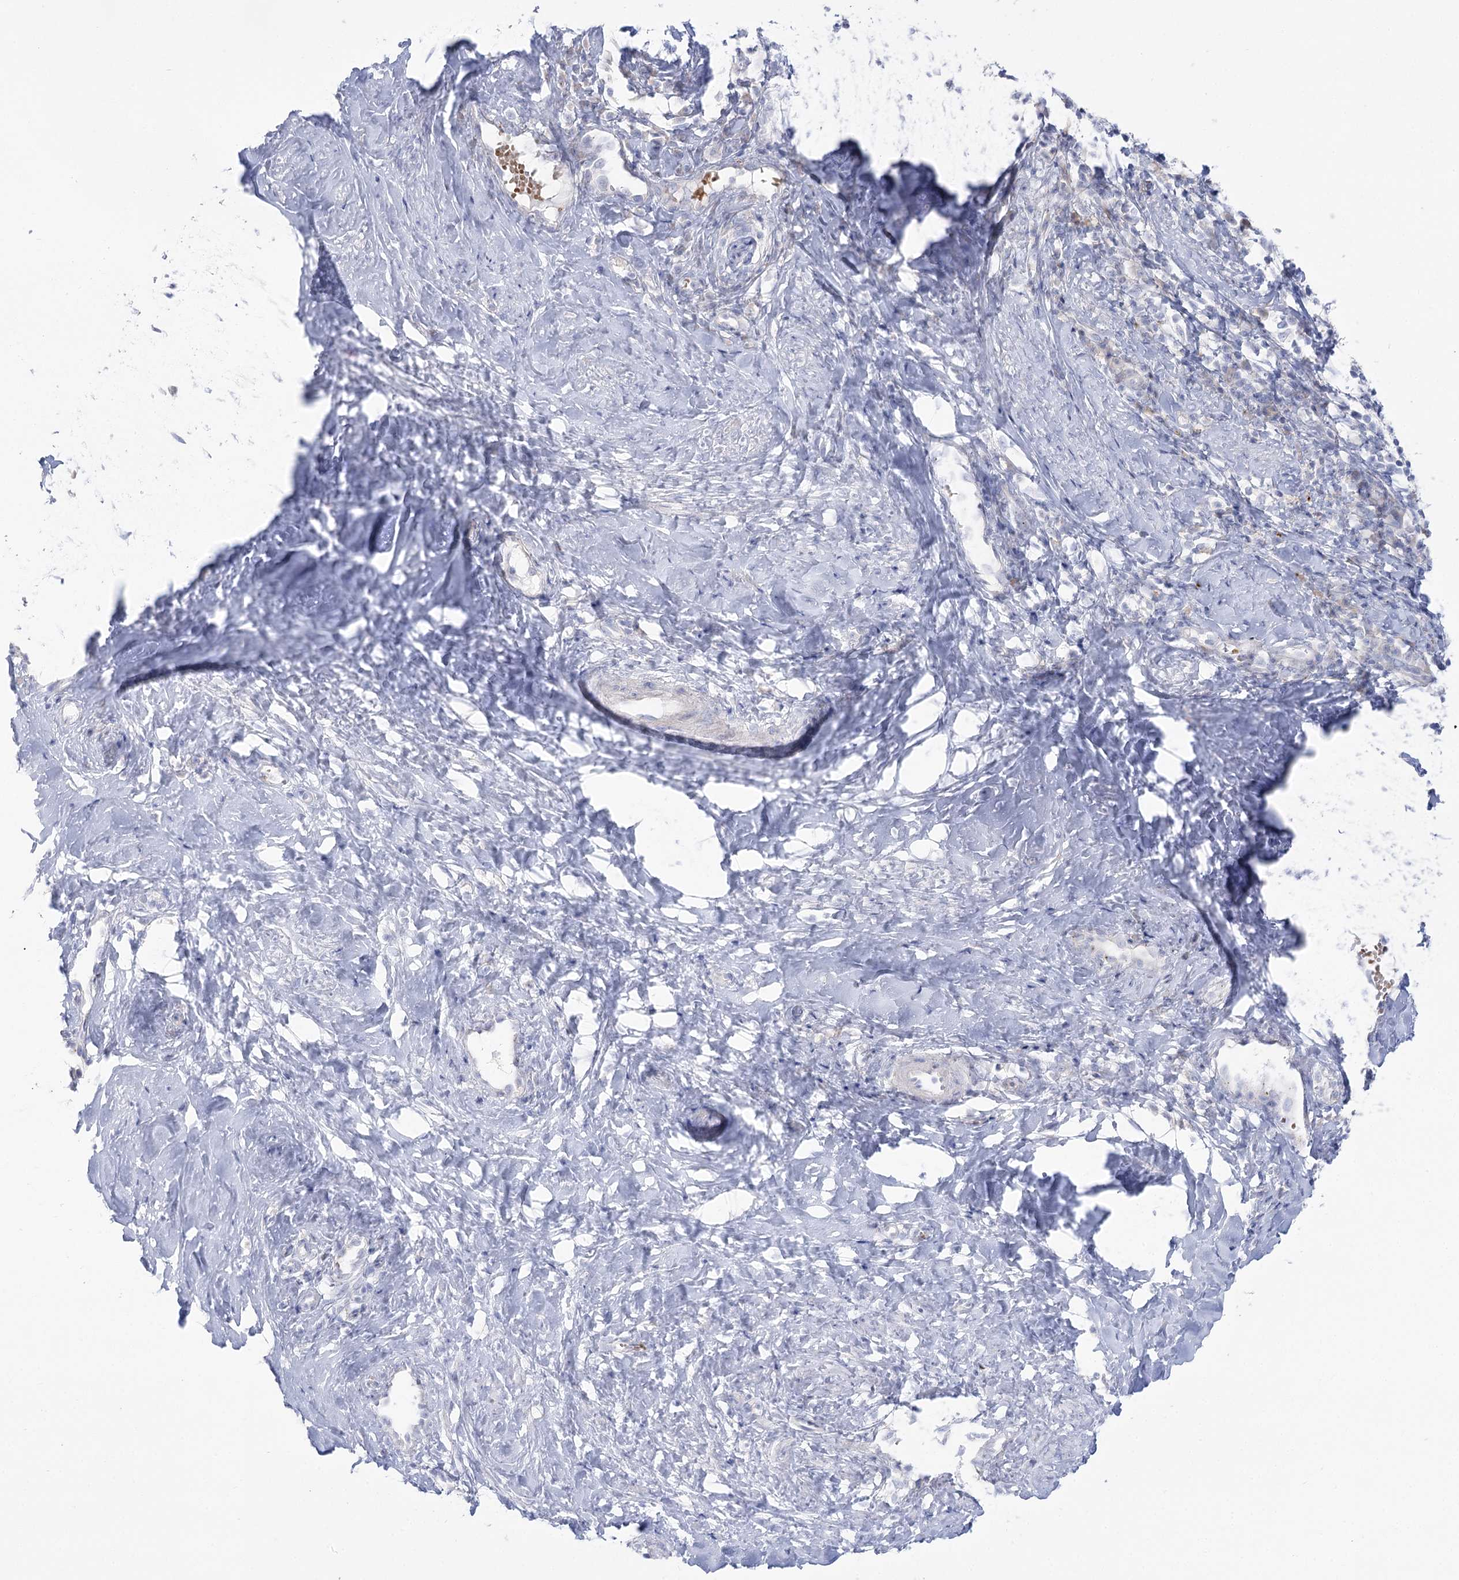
{"staining": {"intensity": "negative", "quantity": "none", "location": "none"}, "tissue": "cervical cancer", "cell_type": "Tumor cells", "image_type": "cancer", "snomed": [{"axis": "morphology", "description": "Squamous cell carcinoma, NOS"}, {"axis": "topography", "description": "Cervix"}], "caption": "IHC image of neoplastic tissue: human squamous cell carcinoma (cervical) stained with DAB exhibits no significant protein expression in tumor cells. The staining is performed using DAB brown chromogen with nuclei counter-stained in using hematoxylin.", "gene": "SIAE", "patient": {"sex": "female", "age": 46}}